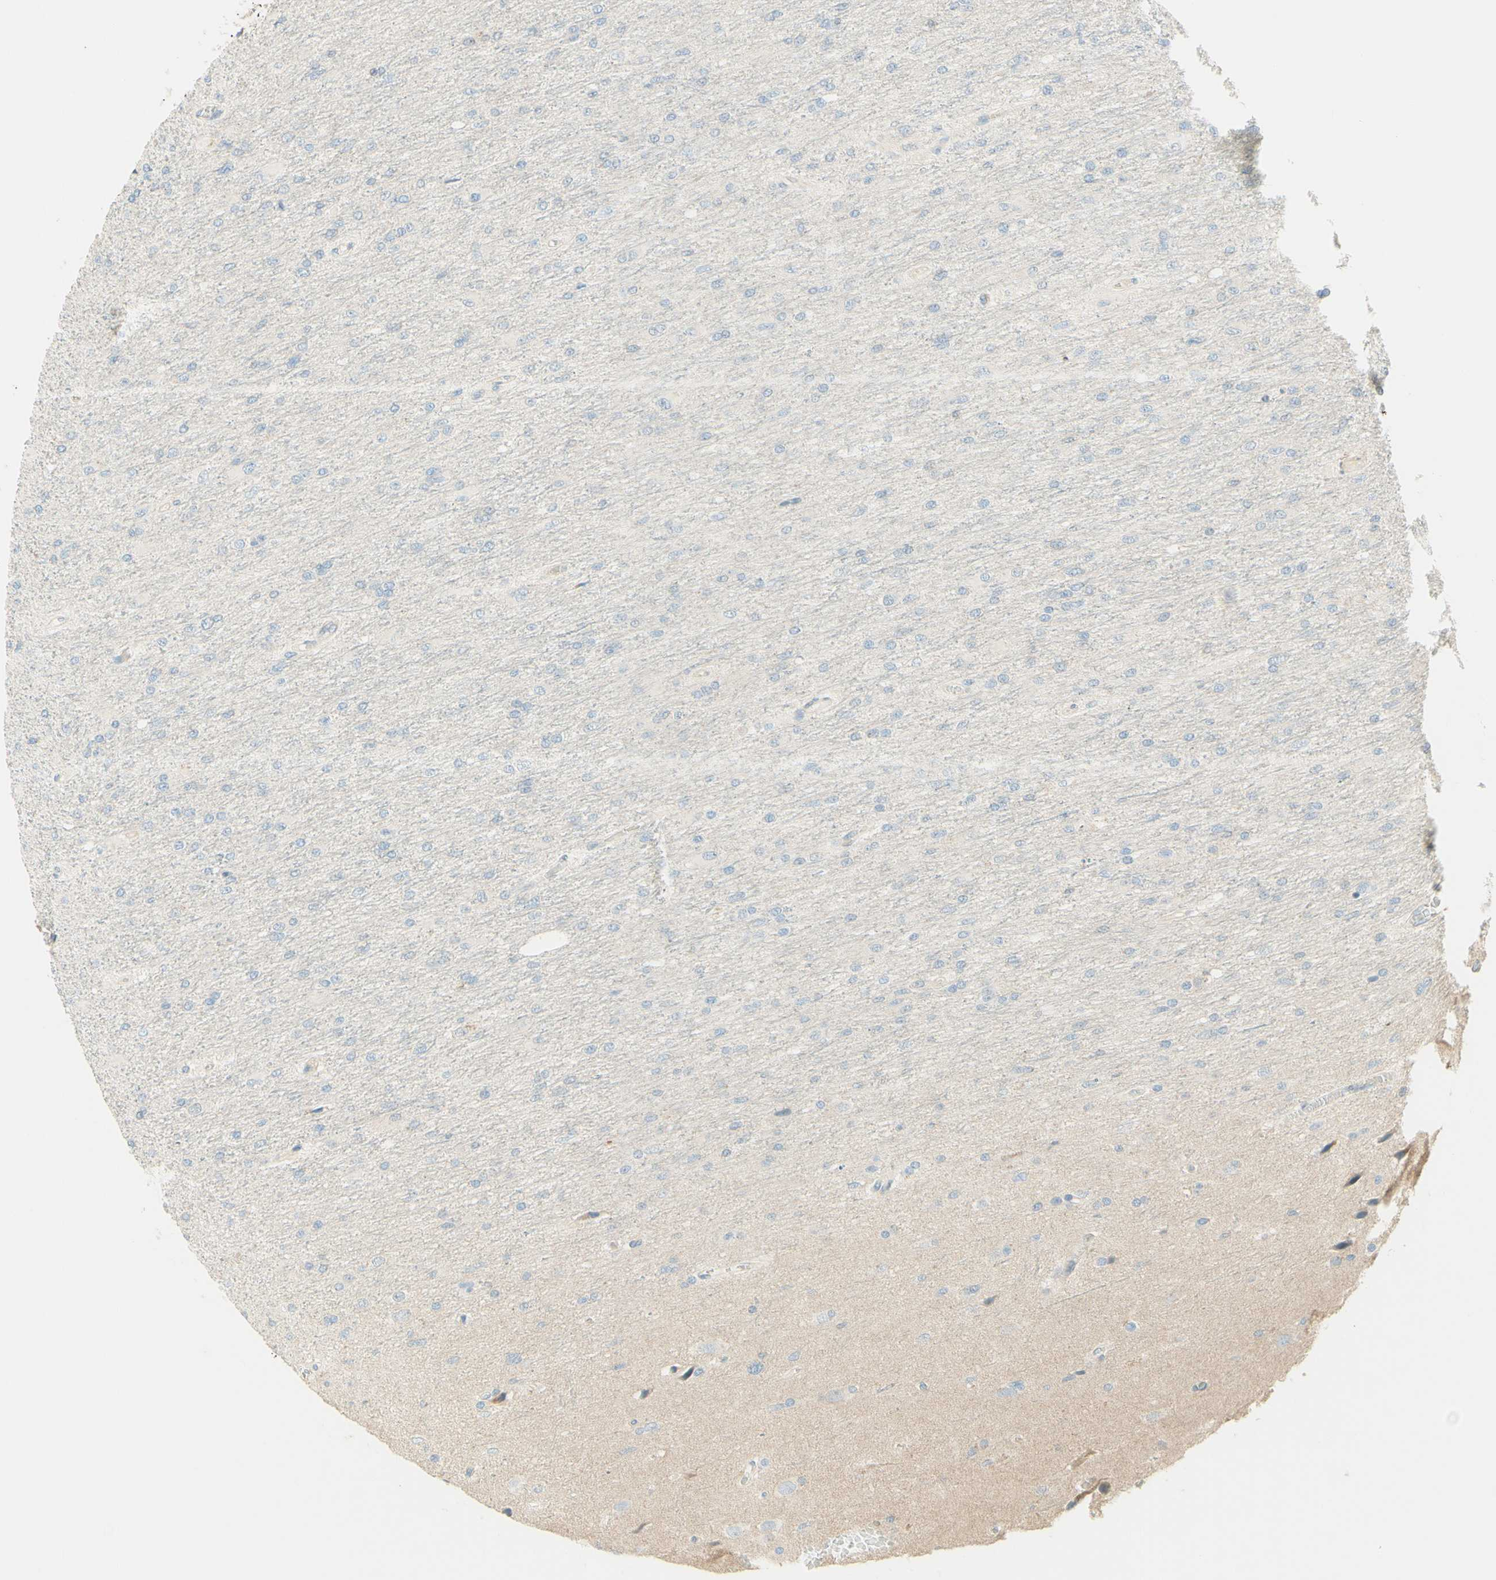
{"staining": {"intensity": "negative", "quantity": "none", "location": "none"}, "tissue": "glioma", "cell_type": "Tumor cells", "image_type": "cancer", "snomed": [{"axis": "morphology", "description": "Glioma, malignant, High grade"}, {"axis": "topography", "description": "Cerebral cortex"}], "caption": "Immunohistochemical staining of human glioma shows no significant expression in tumor cells.", "gene": "PROM1", "patient": {"sex": "female", "age": 36}}